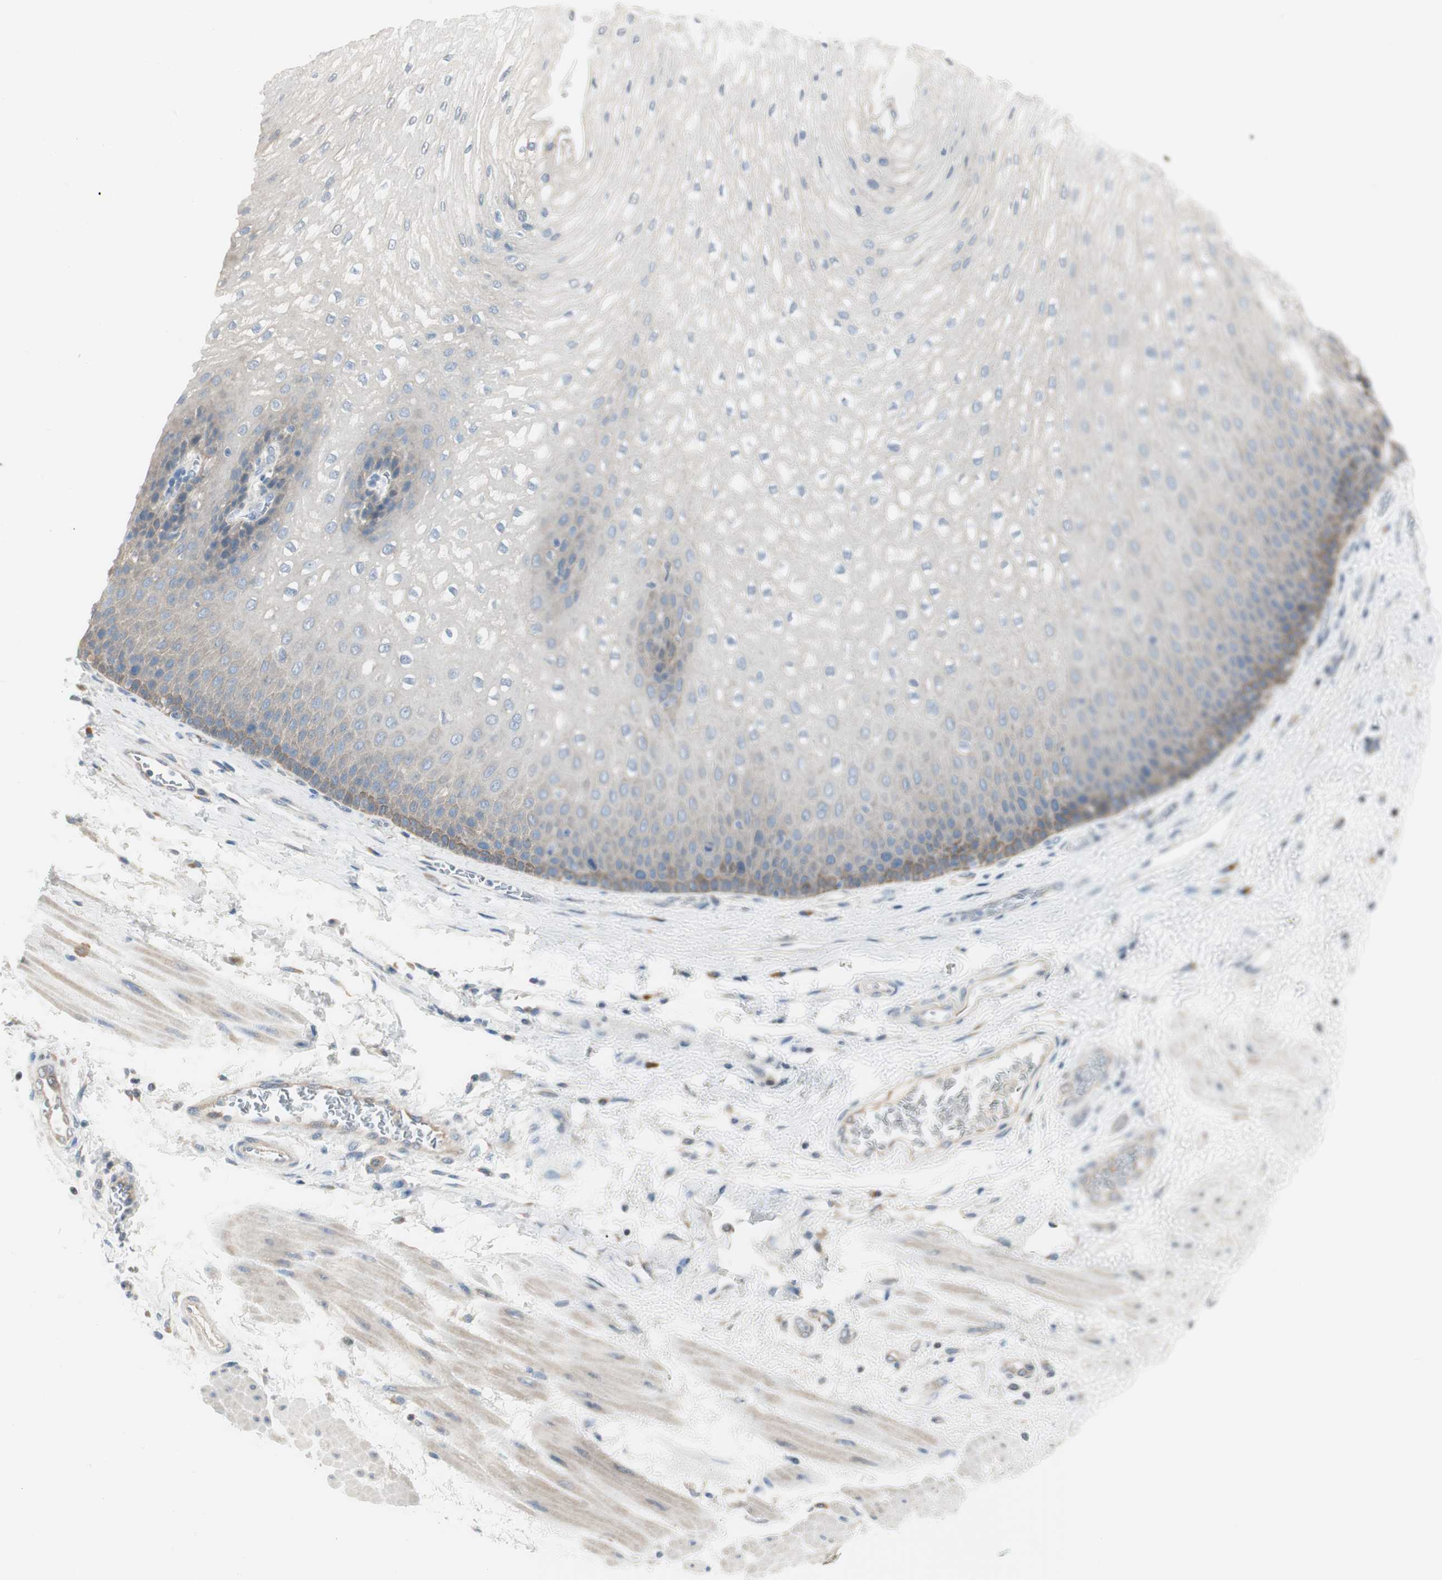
{"staining": {"intensity": "weak", "quantity": "<25%", "location": "cytoplasmic/membranous"}, "tissue": "esophagus", "cell_type": "Squamous epithelial cells", "image_type": "normal", "snomed": [{"axis": "morphology", "description": "Normal tissue, NOS"}, {"axis": "topography", "description": "Esophagus"}], "caption": "Squamous epithelial cells are negative for brown protein staining in unremarkable esophagus. (Stains: DAB immunohistochemistry (IHC) with hematoxylin counter stain, Microscopy: brightfield microscopy at high magnification).", "gene": "SPINK4", "patient": {"sex": "male", "age": 48}}